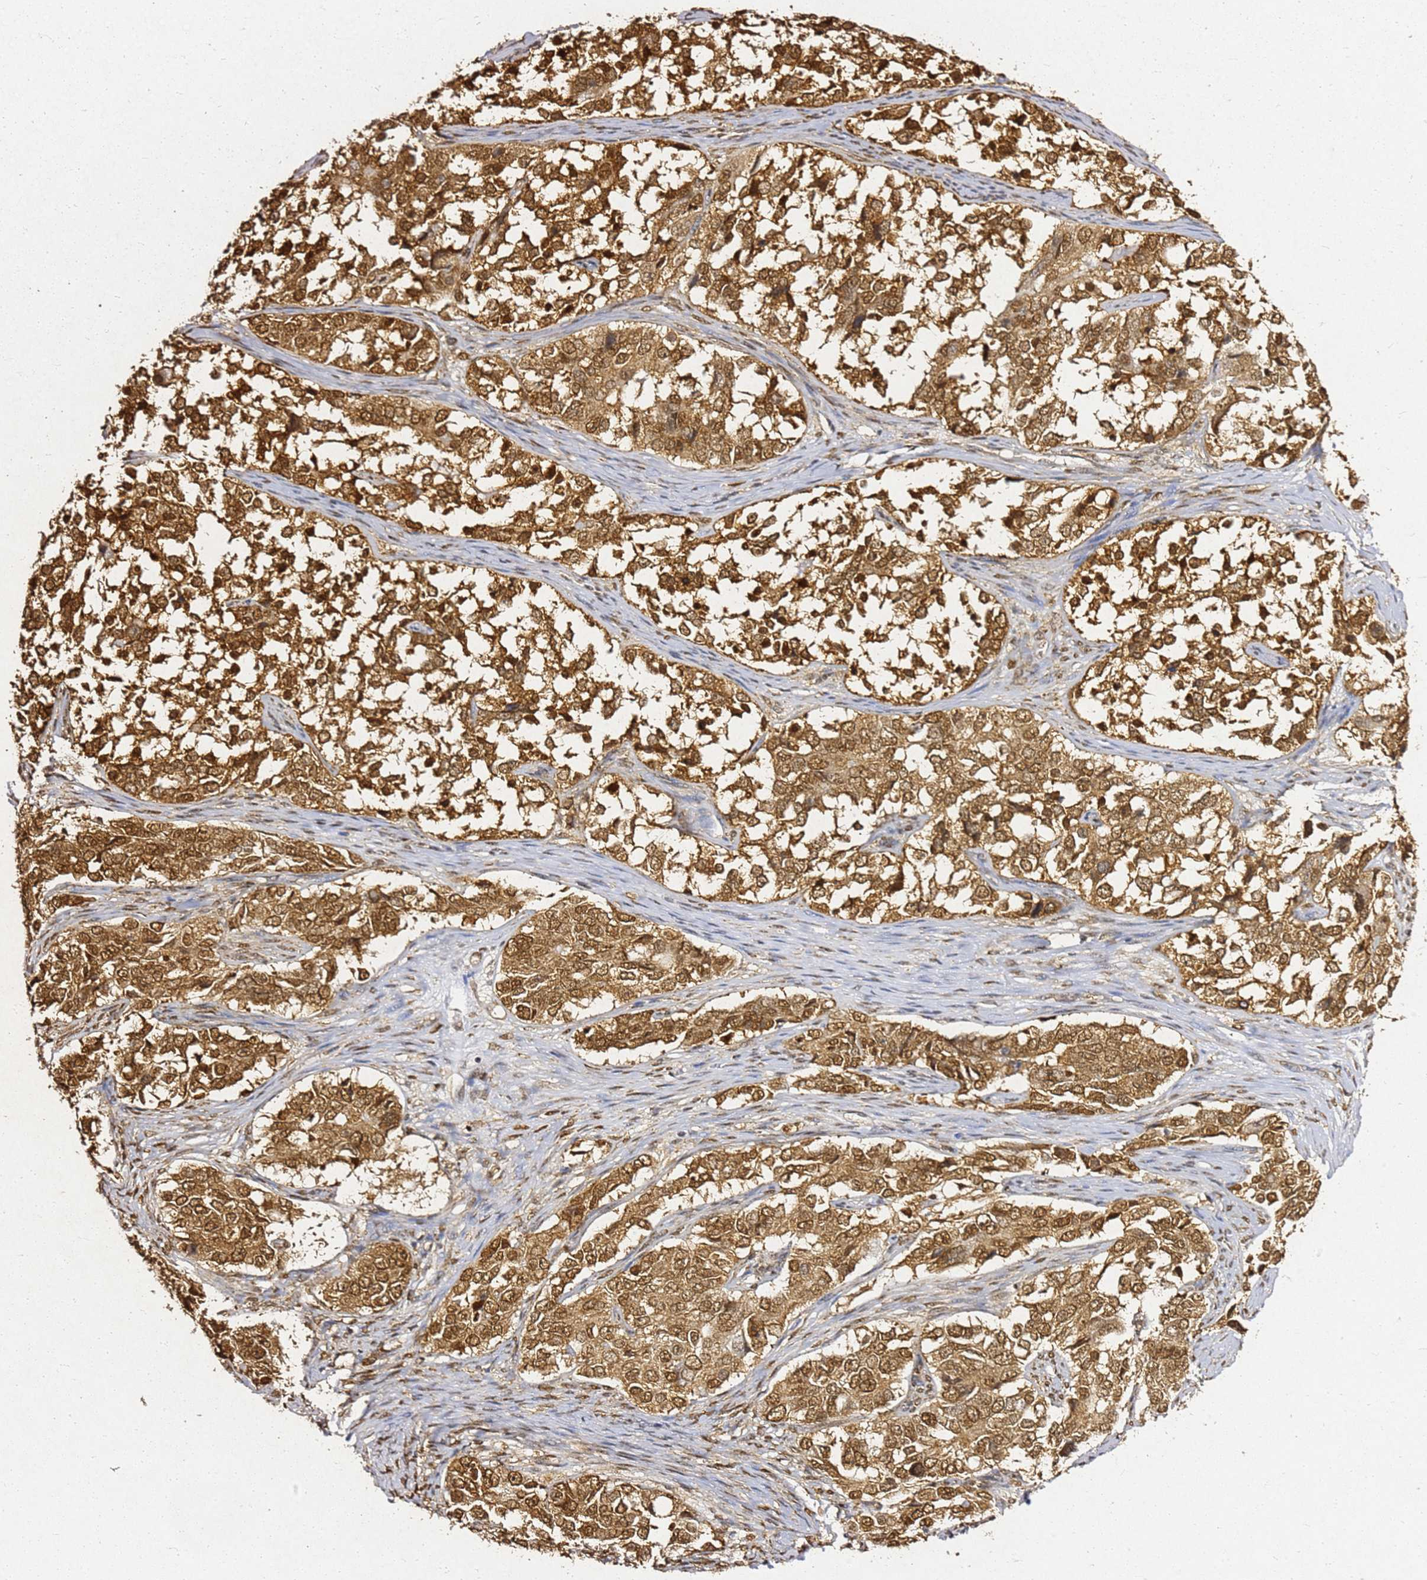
{"staining": {"intensity": "moderate", "quantity": ">75%", "location": "cytoplasmic/membranous,nuclear"}, "tissue": "ovarian cancer", "cell_type": "Tumor cells", "image_type": "cancer", "snomed": [{"axis": "morphology", "description": "Carcinoma, endometroid"}, {"axis": "topography", "description": "Ovary"}], "caption": "Immunohistochemistry (DAB (3,3'-diaminobenzidine)) staining of human endometroid carcinoma (ovarian) demonstrates moderate cytoplasmic/membranous and nuclear protein staining in about >75% of tumor cells. The staining is performed using DAB brown chromogen to label protein expression. The nuclei are counter-stained blue using hematoxylin.", "gene": "APEX1", "patient": {"sex": "female", "age": 51}}